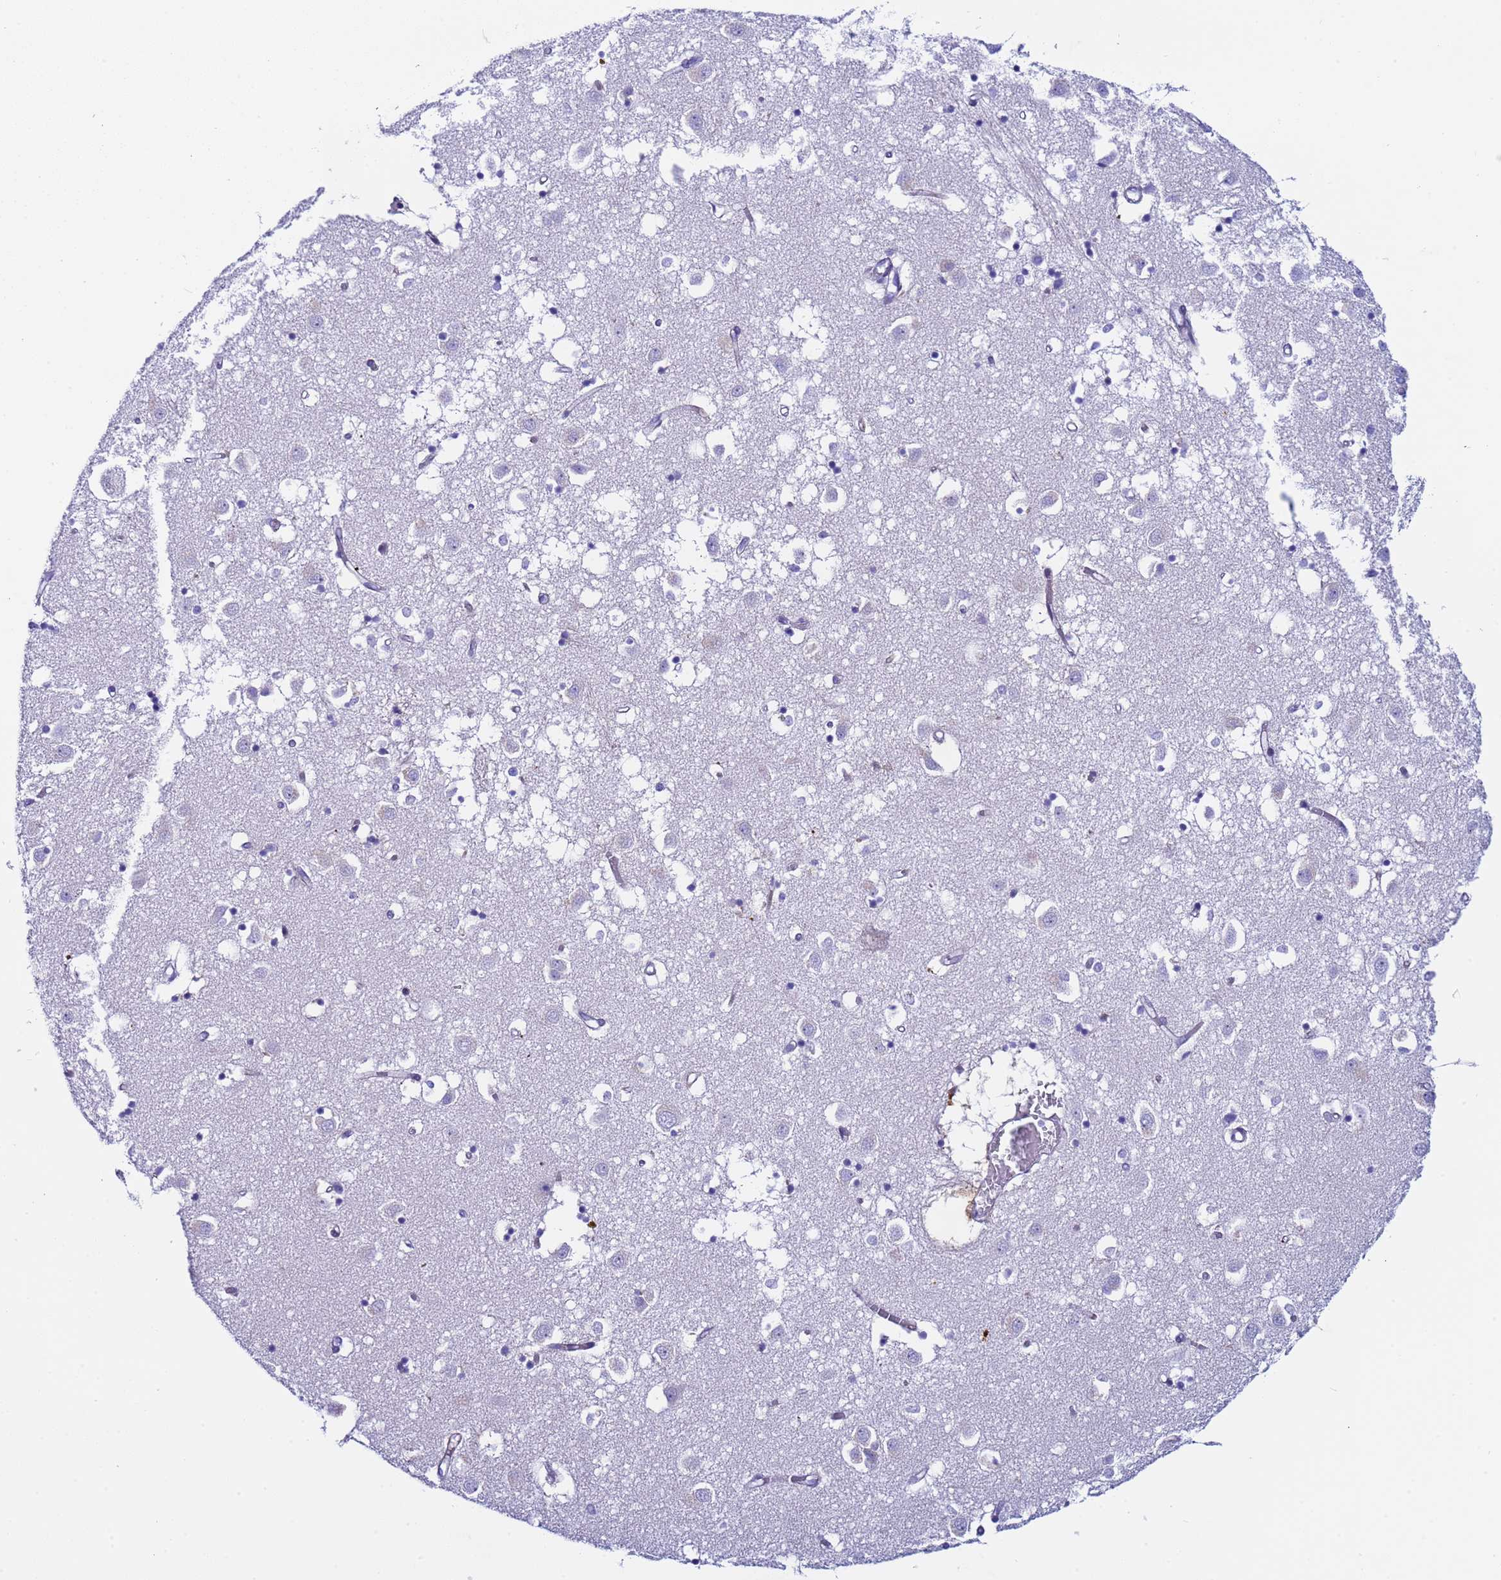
{"staining": {"intensity": "negative", "quantity": "none", "location": "none"}, "tissue": "caudate", "cell_type": "Glial cells", "image_type": "normal", "snomed": [{"axis": "morphology", "description": "Normal tissue, NOS"}, {"axis": "topography", "description": "Lateral ventricle wall"}], "caption": "This is an immunohistochemistry image of unremarkable human caudate. There is no expression in glial cells.", "gene": "POP5", "patient": {"sex": "male", "age": 70}}